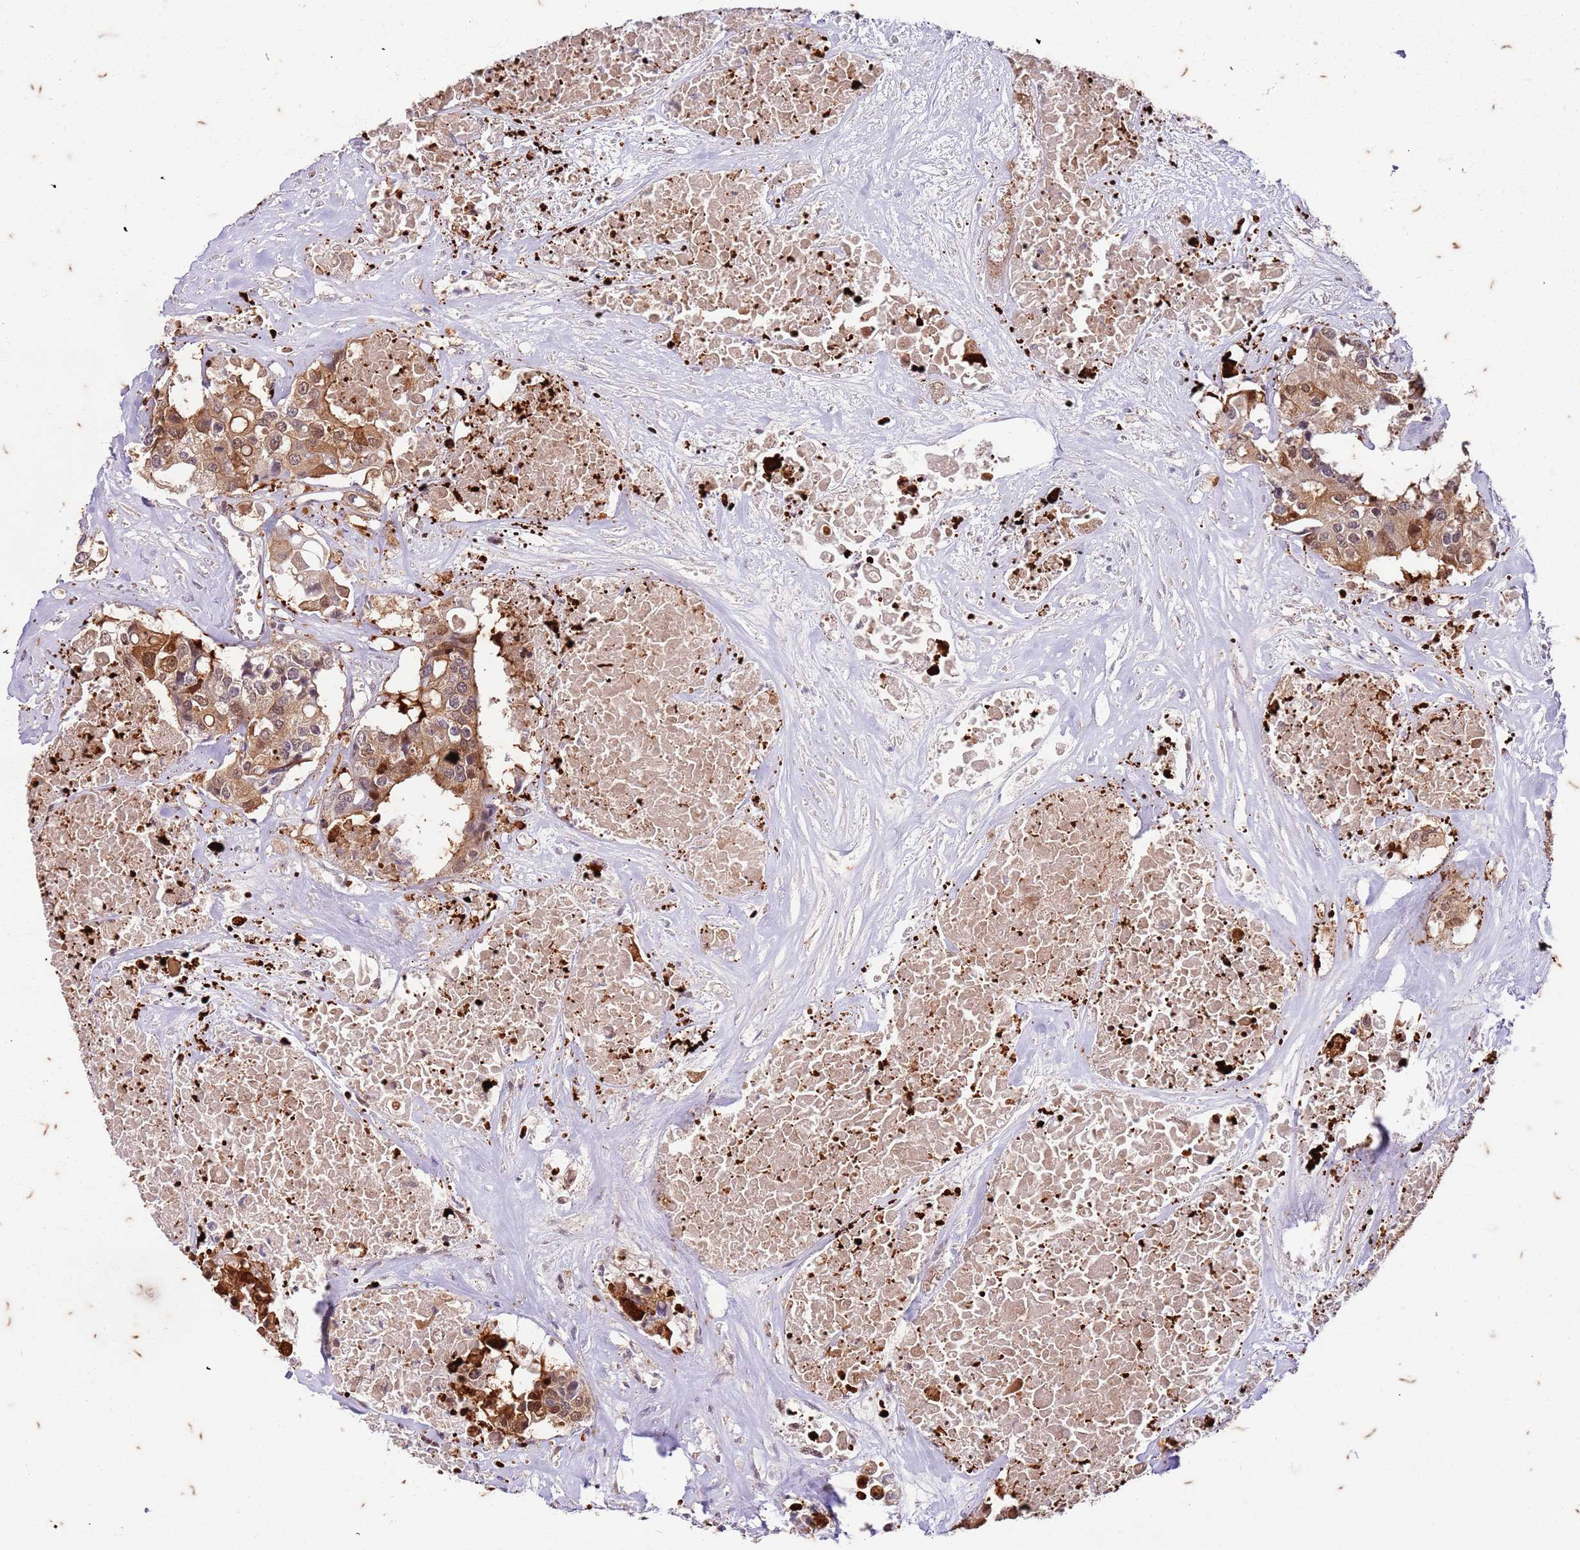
{"staining": {"intensity": "moderate", "quantity": ">75%", "location": "cytoplasmic/membranous,nuclear"}, "tissue": "colorectal cancer", "cell_type": "Tumor cells", "image_type": "cancer", "snomed": [{"axis": "morphology", "description": "Adenocarcinoma, NOS"}, {"axis": "topography", "description": "Colon"}], "caption": "Immunohistochemical staining of colorectal cancer (adenocarcinoma) exhibits medium levels of moderate cytoplasmic/membranous and nuclear protein positivity in approximately >75% of tumor cells. The staining was performed using DAB, with brown indicating positive protein expression. Nuclei are stained blue with hematoxylin.", "gene": "RAPGEF3", "patient": {"sex": "male", "age": 77}}